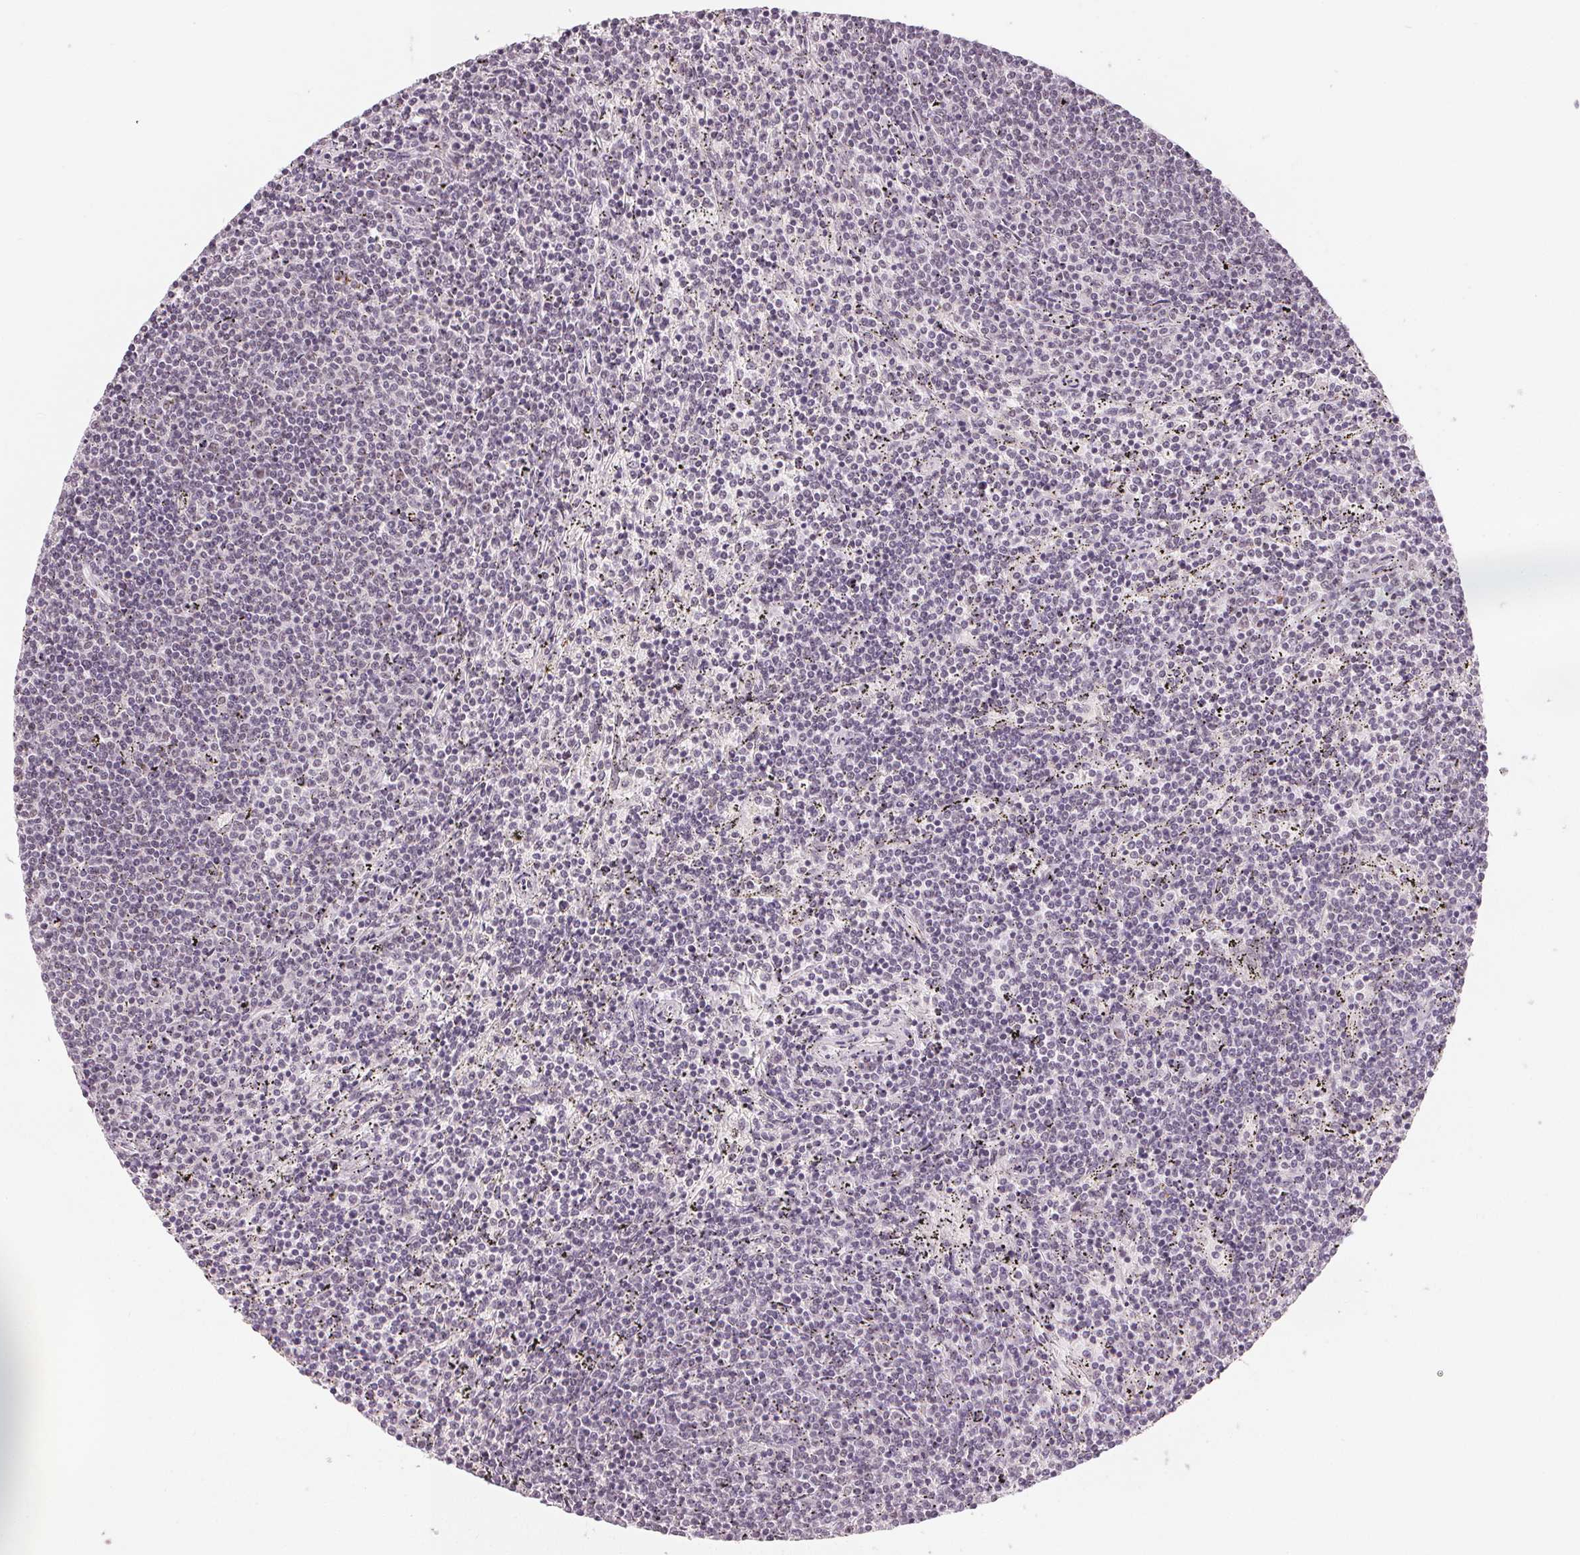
{"staining": {"intensity": "negative", "quantity": "none", "location": "none"}, "tissue": "lymphoma", "cell_type": "Tumor cells", "image_type": "cancer", "snomed": [{"axis": "morphology", "description": "Malignant lymphoma, non-Hodgkin's type, Low grade"}, {"axis": "topography", "description": "Spleen"}], "caption": "Immunohistochemistry of human low-grade malignant lymphoma, non-Hodgkin's type displays no staining in tumor cells. (IHC, brightfield microscopy, high magnification).", "gene": "NXF3", "patient": {"sex": "female", "age": 50}}